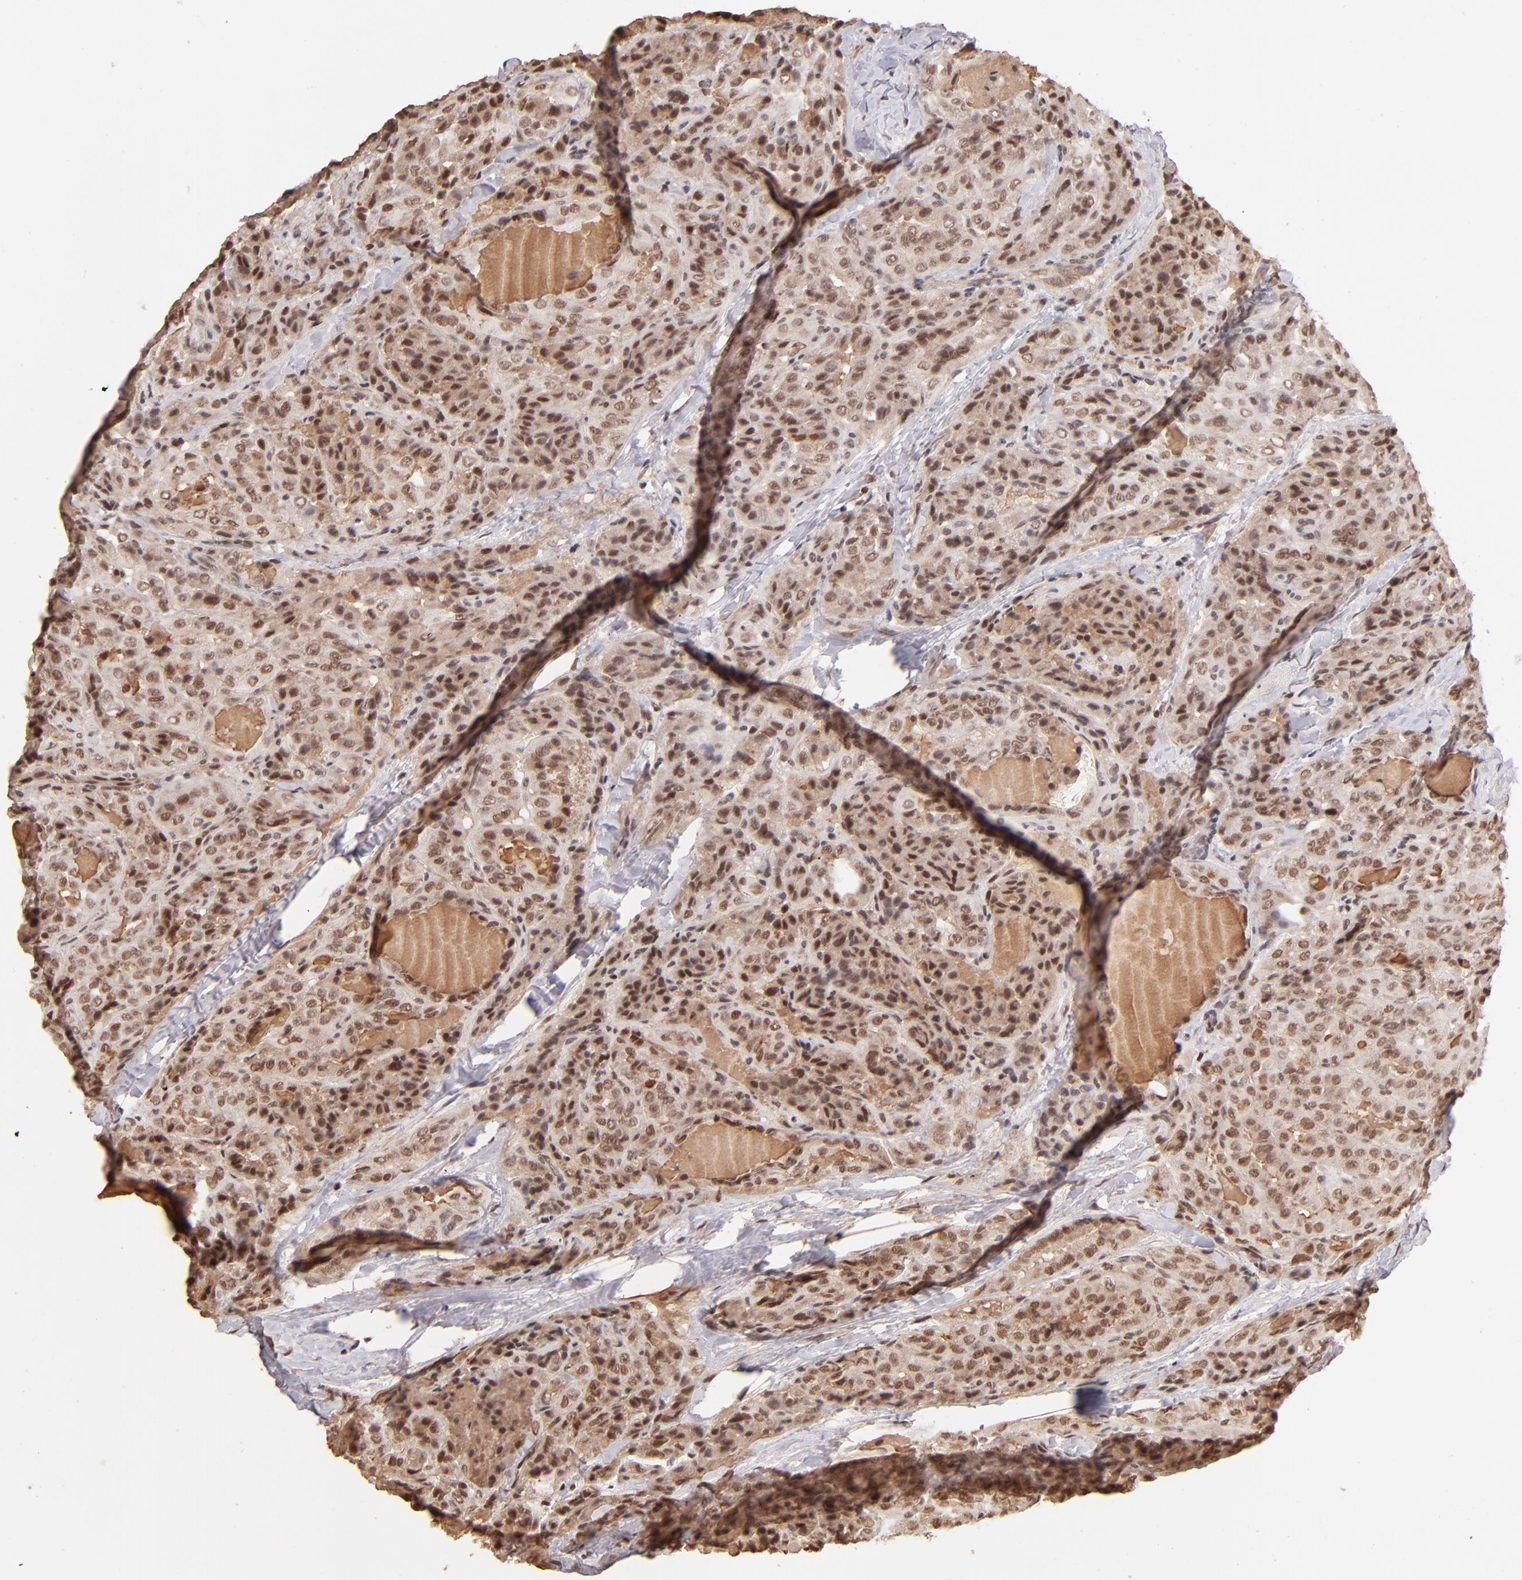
{"staining": {"intensity": "moderate", "quantity": ">75%", "location": "nuclear"}, "tissue": "thyroid cancer", "cell_type": "Tumor cells", "image_type": "cancer", "snomed": [{"axis": "morphology", "description": "Papillary adenocarcinoma, NOS"}, {"axis": "topography", "description": "Thyroid gland"}], "caption": "Moderate nuclear protein expression is appreciated in approximately >75% of tumor cells in papillary adenocarcinoma (thyroid). The staining was performed using DAB to visualize the protein expression in brown, while the nuclei were stained in blue with hematoxylin (Magnification: 20x).", "gene": "TERF2", "patient": {"sex": "female", "age": 71}}